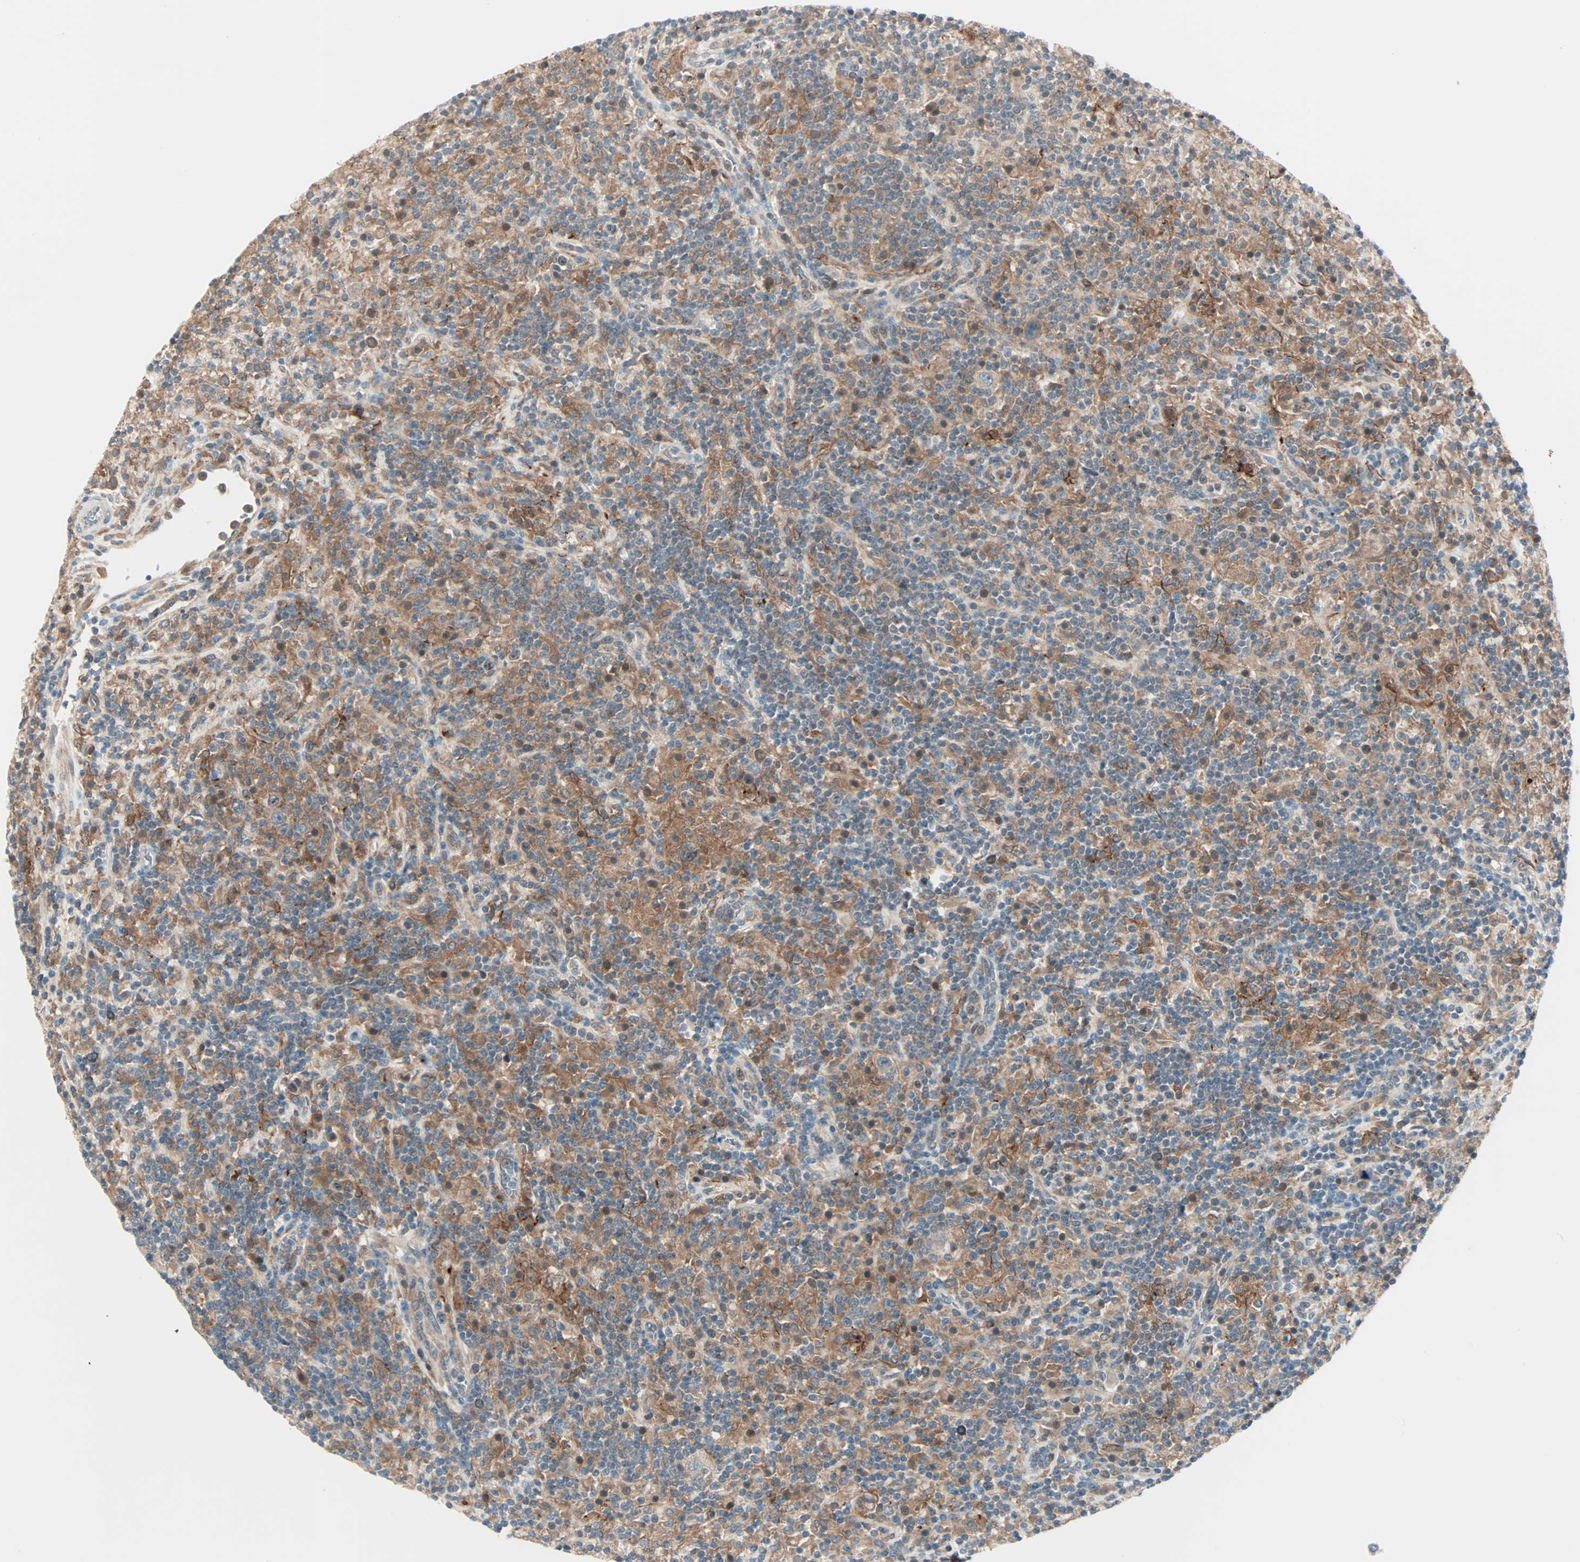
{"staining": {"intensity": "moderate", "quantity": "25%-75%", "location": "cytoplasmic/membranous"}, "tissue": "lymphoma", "cell_type": "Tumor cells", "image_type": "cancer", "snomed": [{"axis": "morphology", "description": "Hodgkin's disease, NOS"}, {"axis": "topography", "description": "Lymph node"}], "caption": "There is medium levels of moderate cytoplasmic/membranous staining in tumor cells of Hodgkin's disease, as demonstrated by immunohistochemical staining (brown color).", "gene": "SMIM8", "patient": {"sex": "male", "age": 70}}